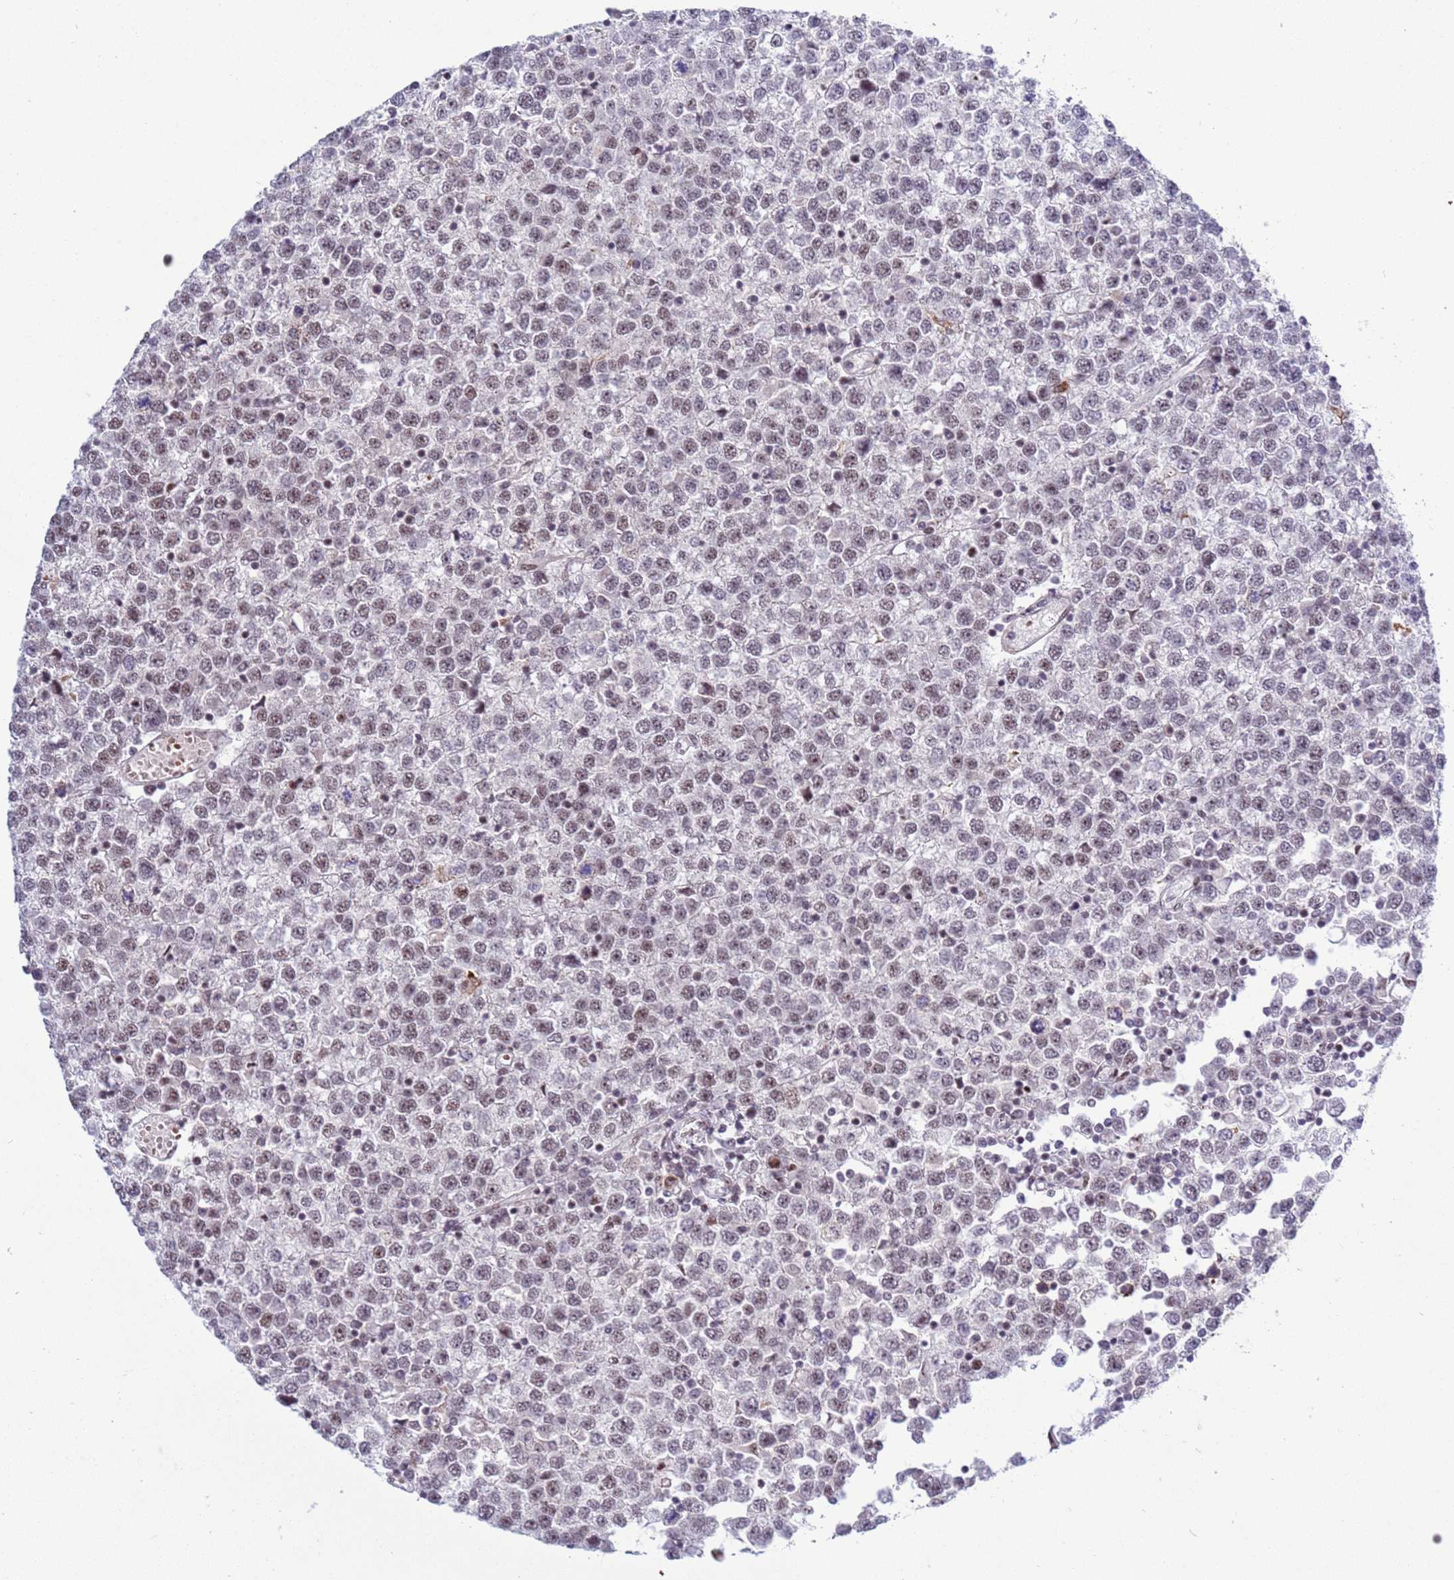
{"staining": {"intensity": "weak", "quantity": "25%-75%", "location": "nuclear"}, "tissue": "testis cancer", "cell_type": "Tumor cells", "image_type": "cancer", "snomed": [{"axis": "morphology", "description": "Seminoma, NOS"}, {"axis": "topography", "description": "Testis"}], "caption": "Brown immunohistochemical staining in testis cancer demonstrates weak nuclear staining in about 25%-75% of tumor cells.", "gene": "THOC2", "patient": {"sex": "male", "age": 65}}